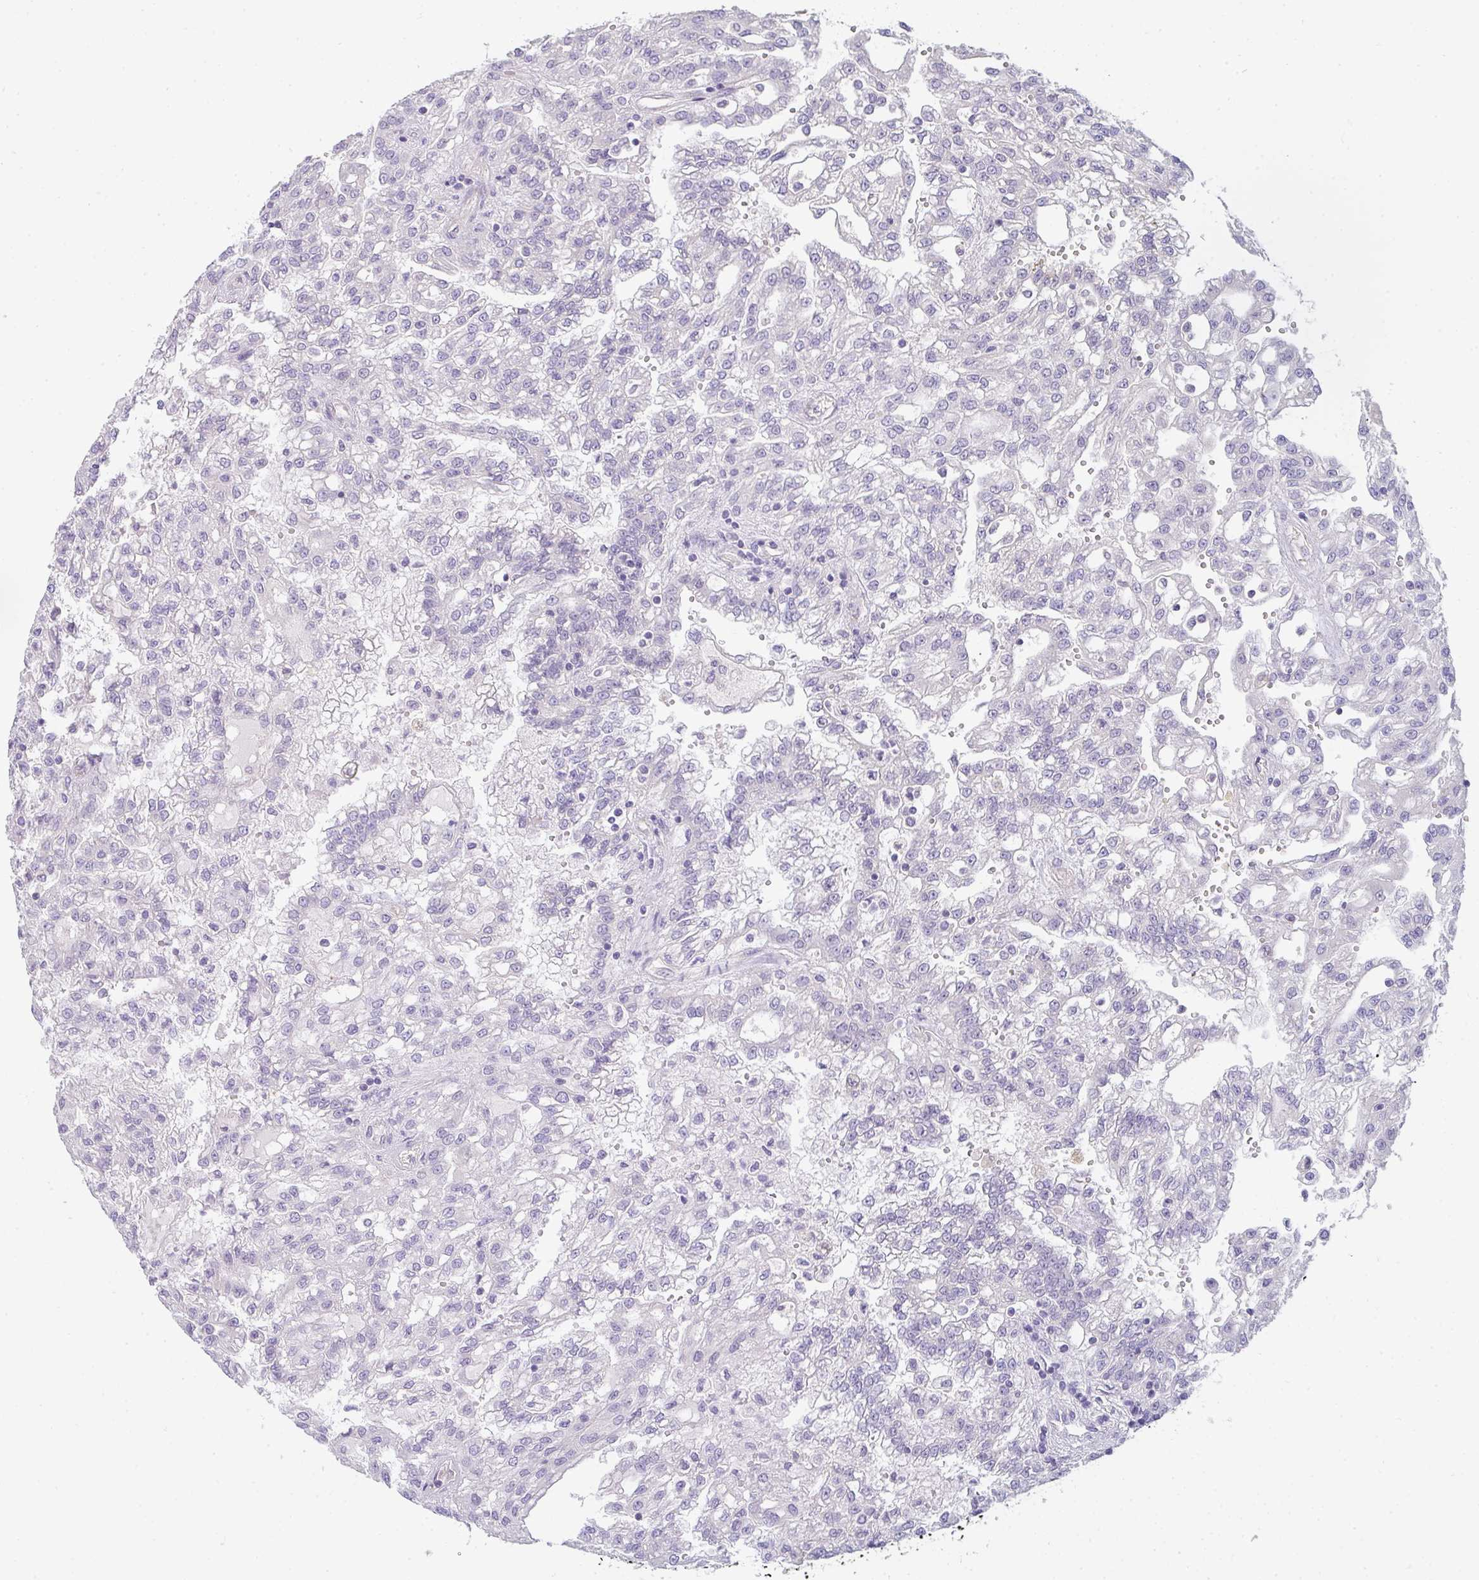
{"staining": {"intensity": "negative", "quantity": "none", "location": "none"}, "tissue": "renal cancer", "cell_type": "Tumor cells", "image_type": "cancer", "snomed": [{"axis": "morphology", "description": "Adenocarcinoma, NOS"}, {"axis": "topography", "description": "Kidney"}], "caption": "Micrograph shows no significant protein positivity in tumor cells of renal cancer (adenocarcinoma).", "gene": "FILIP1", "patient": {"sex": "male", "age": 63}}